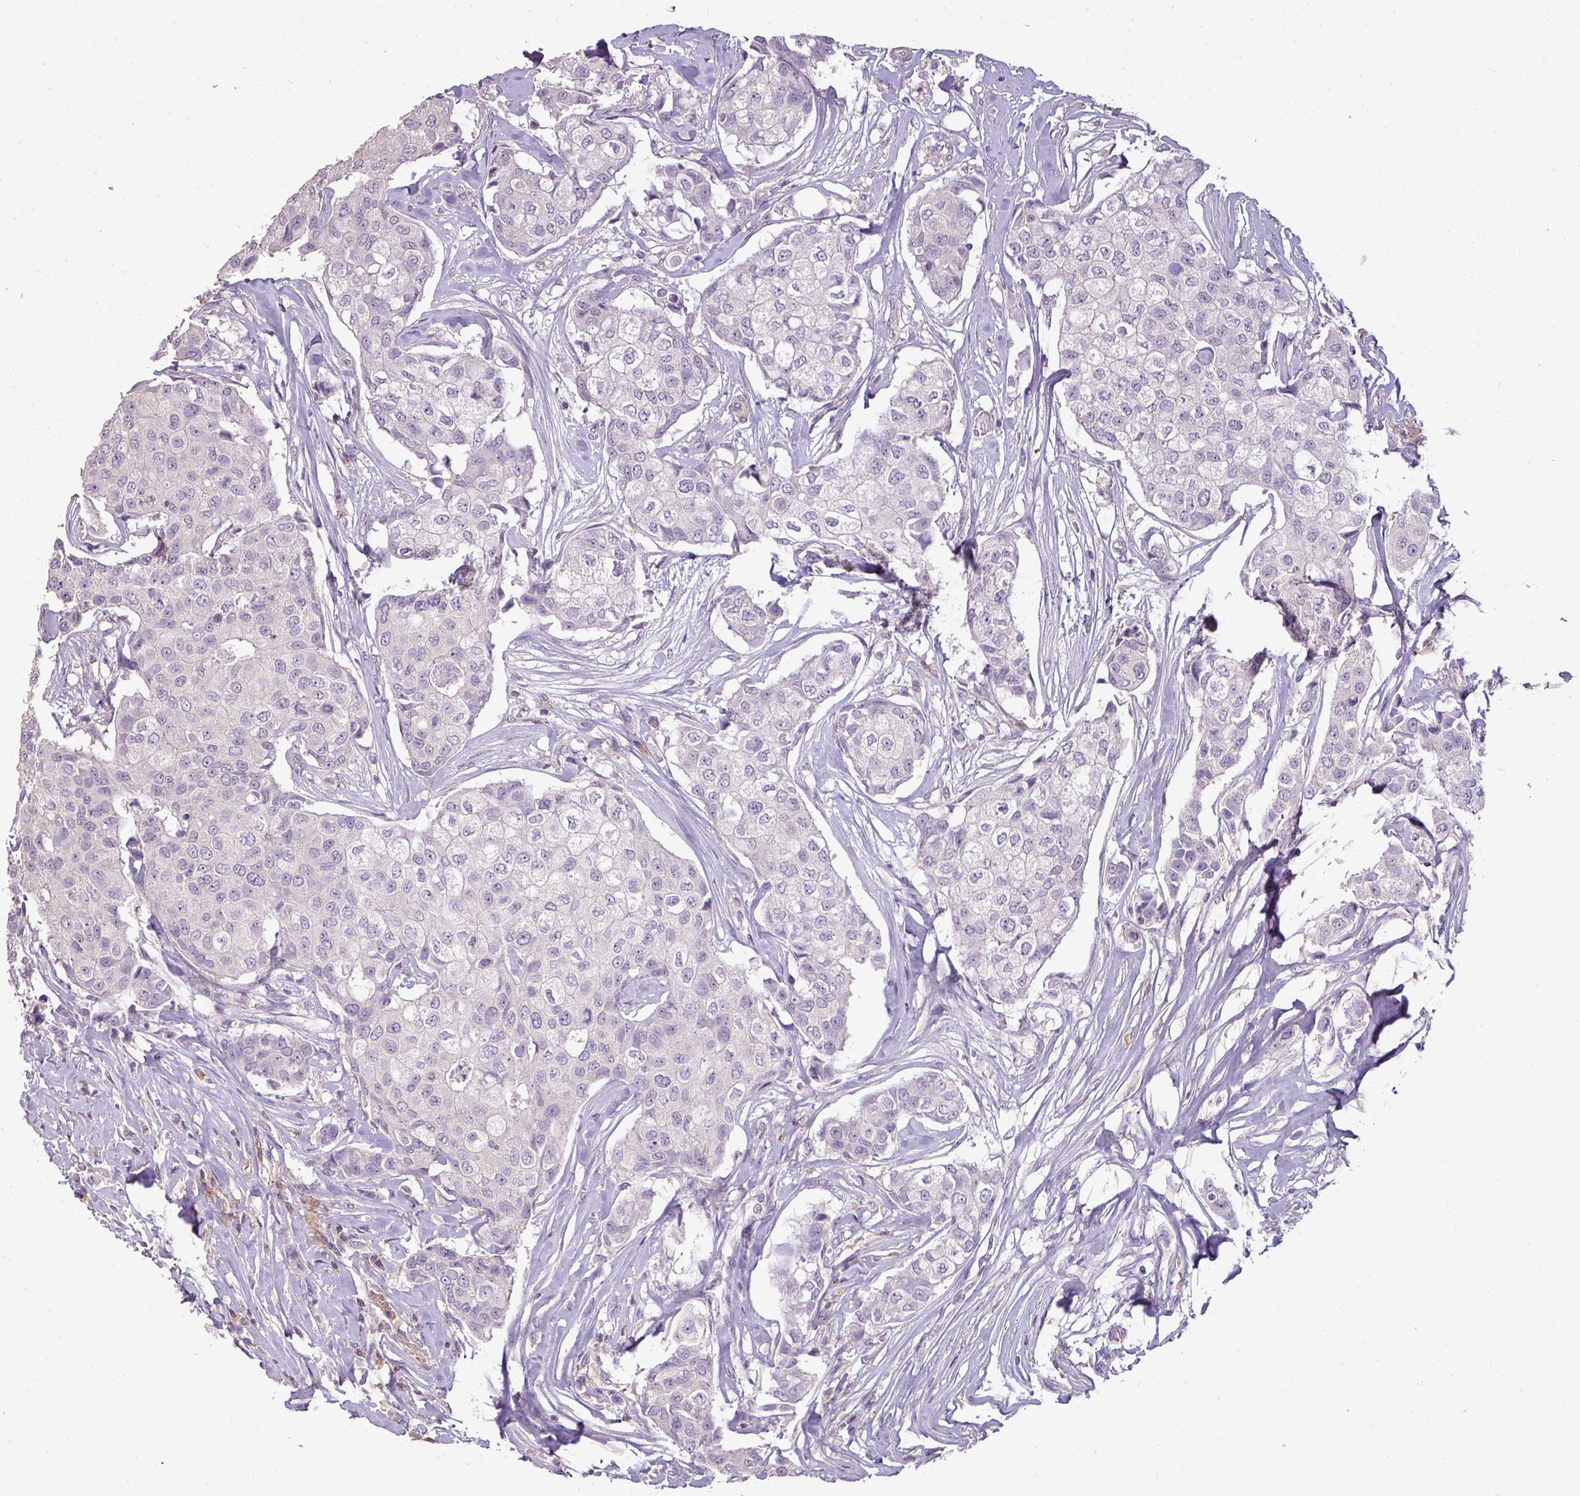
{"staining": {"intensity": "negative", "quantity": "none", "location": "none"}, "tissue": "breast cancer", "cell_type": "Tumor cells", "image_type": "cancer", "snomed": [{"axis": "morphology", "description": "Duct carcinoma"}, {"axis": "topography", "description": "Breast"}], "caption": "The image shows no significant staining in tumor cells of breast cancer. (Brightfield microscopy of DAB immunohistochemistry at high magnification).", "gene": "LY9", "patient": {"sex": "female", "age": 80}}